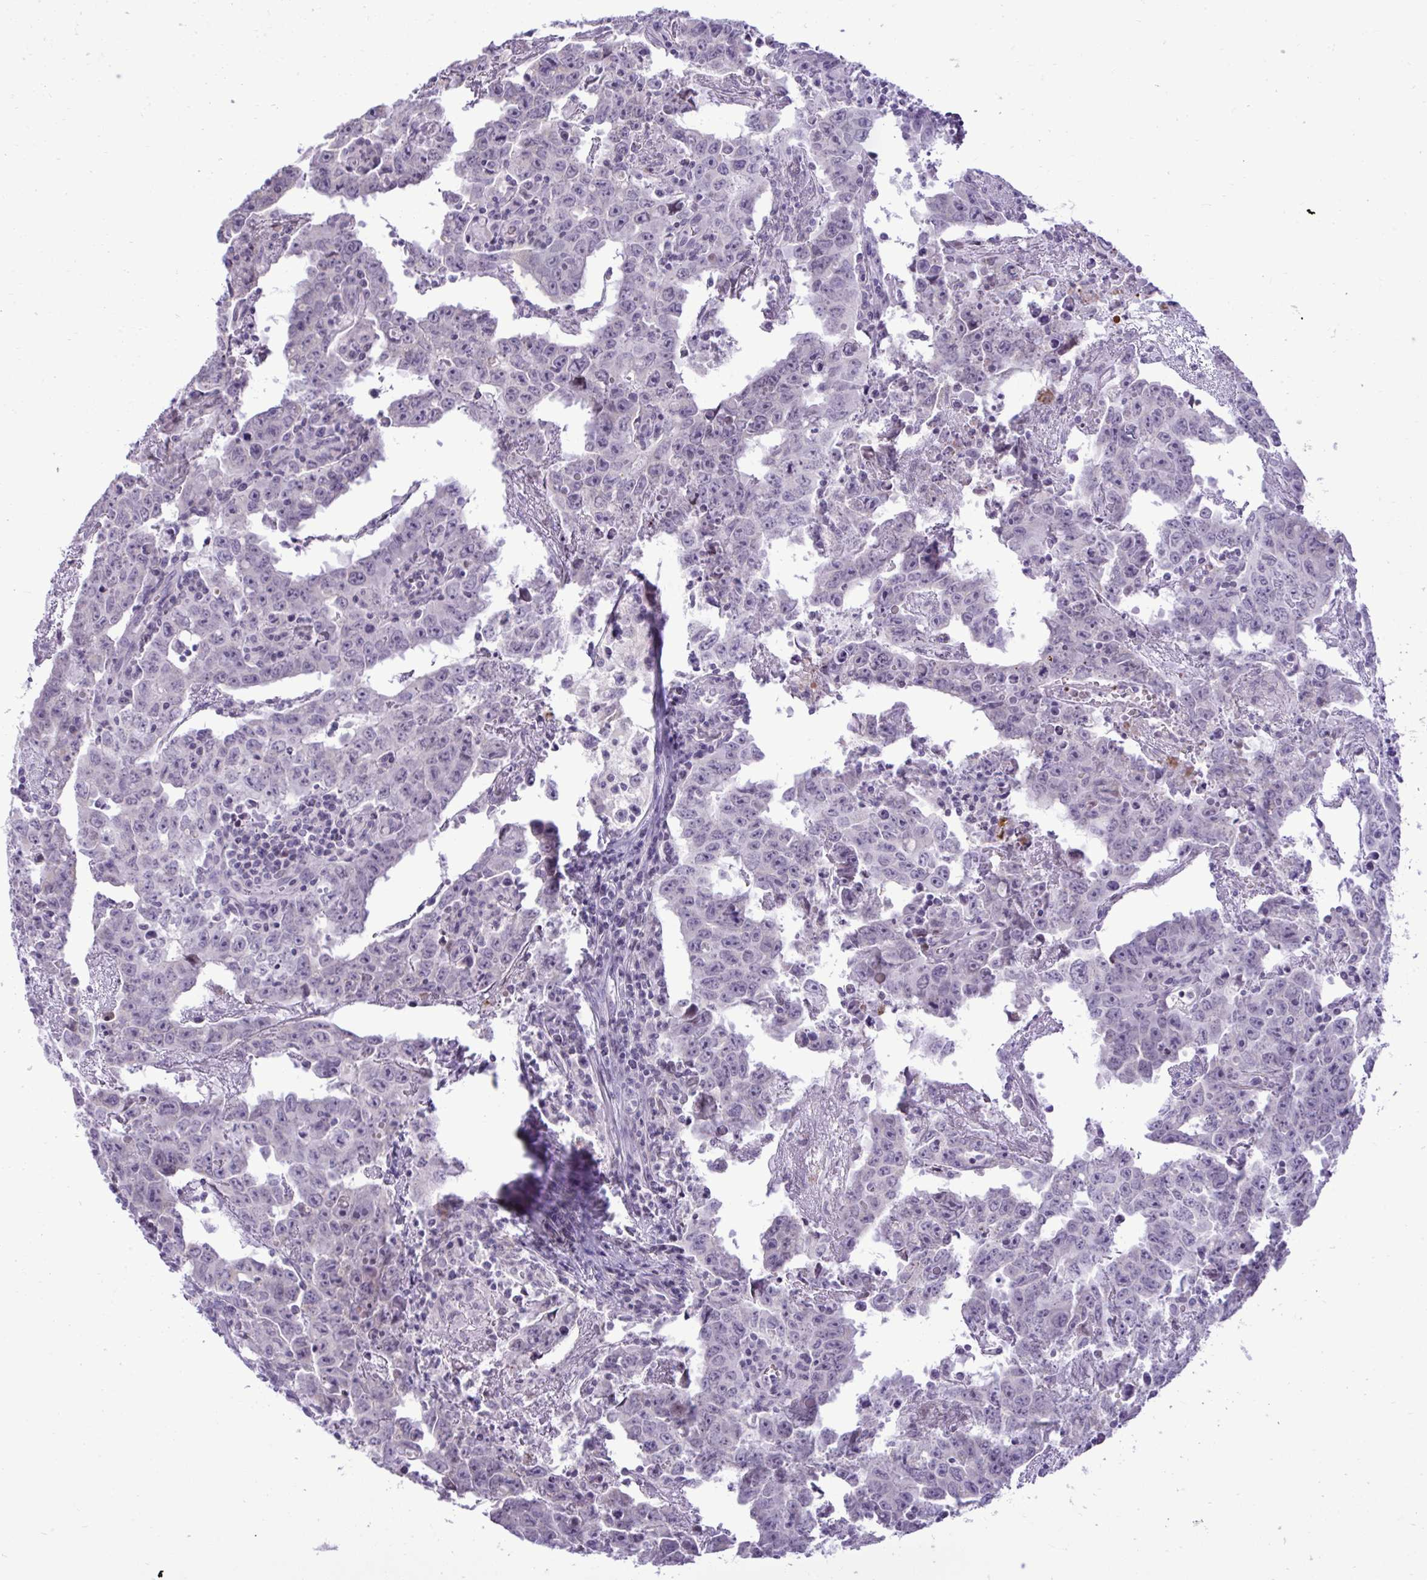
{"staining": {"intensity": "negative", "quantity": "none", "location": "none"}, "tissue": "testis cancer", "cell_type": "Tumor cells", "image_type": "cancer", "snomed": [{"axis": "morphology", "description": "Carcinoma, Embryonal, NOS"}, {"axis": "topography", "description": "Testis"}], "caption": "Immunohistochemical staining of testis embryonal carcinoma demonstrates no significant expression in tumor cells. (Brightfield microscopy of DAB IHC at high magnification).", "gene": "SPAG1", "patient": {"sex": "male", "age": 22}}